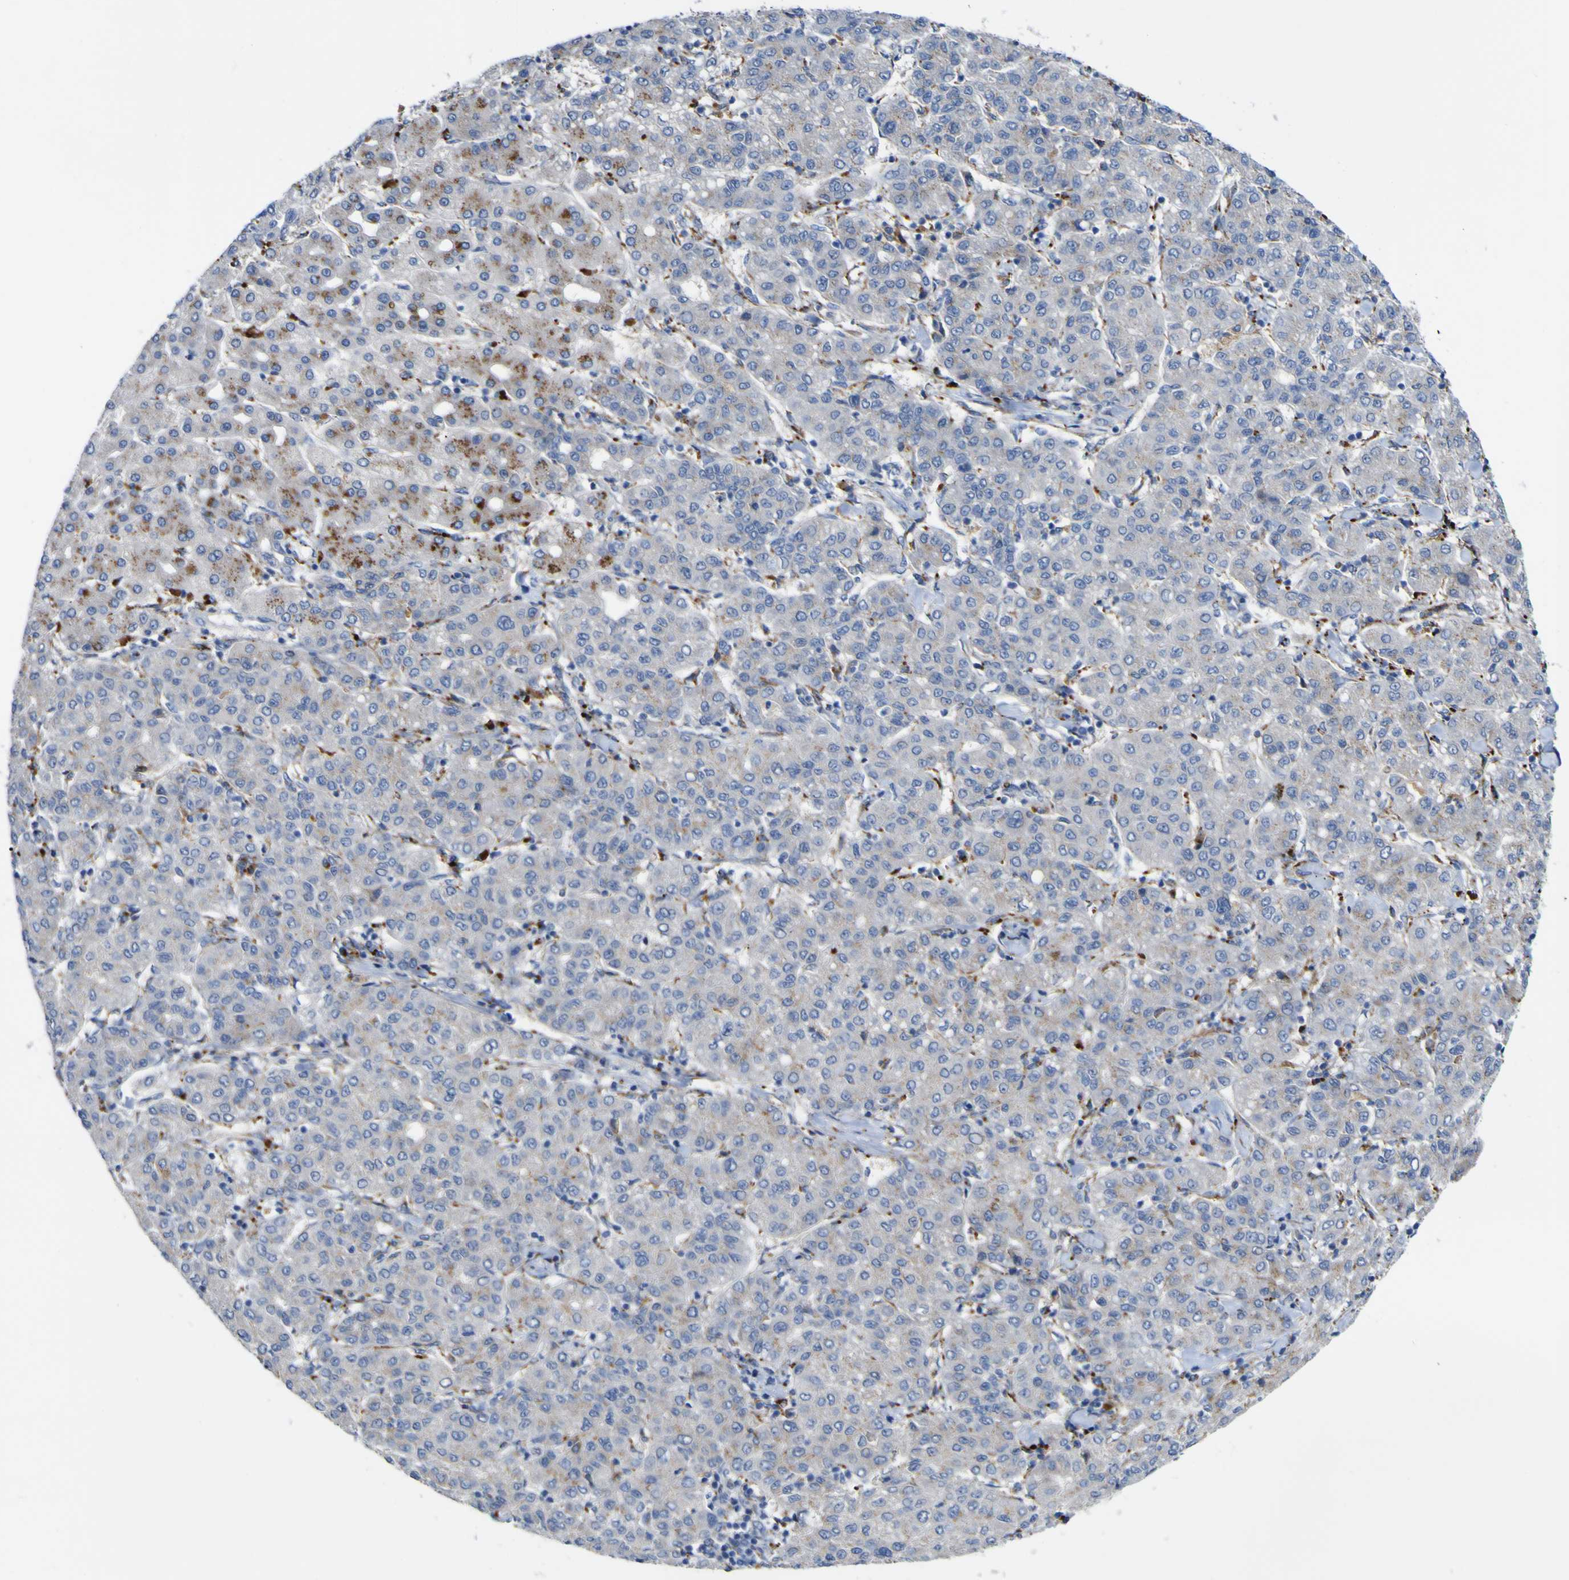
{"staining": {"intensity": "moderate", "quantity": "<25%", "location": "cytoplasmic/membranous"}, "tissue": "liver cancer", "cell_type": "Tumor cells", "image_type": "cancer", "snomed": [{"axis": "morphology", "description": "Carcinoma, Hepatocellular, NOS"}, {"axis": "topography", "description": "Liver"}], "caption": "This histopathology image shows IHC staining of liver cancer (hepatocellular carcinoma), with low moderate cytoplasmic/membranous expression in approximately <25% of tumor cells.", "gene": "PTPRF", "patient": {"sex": "male", "age": 65}}